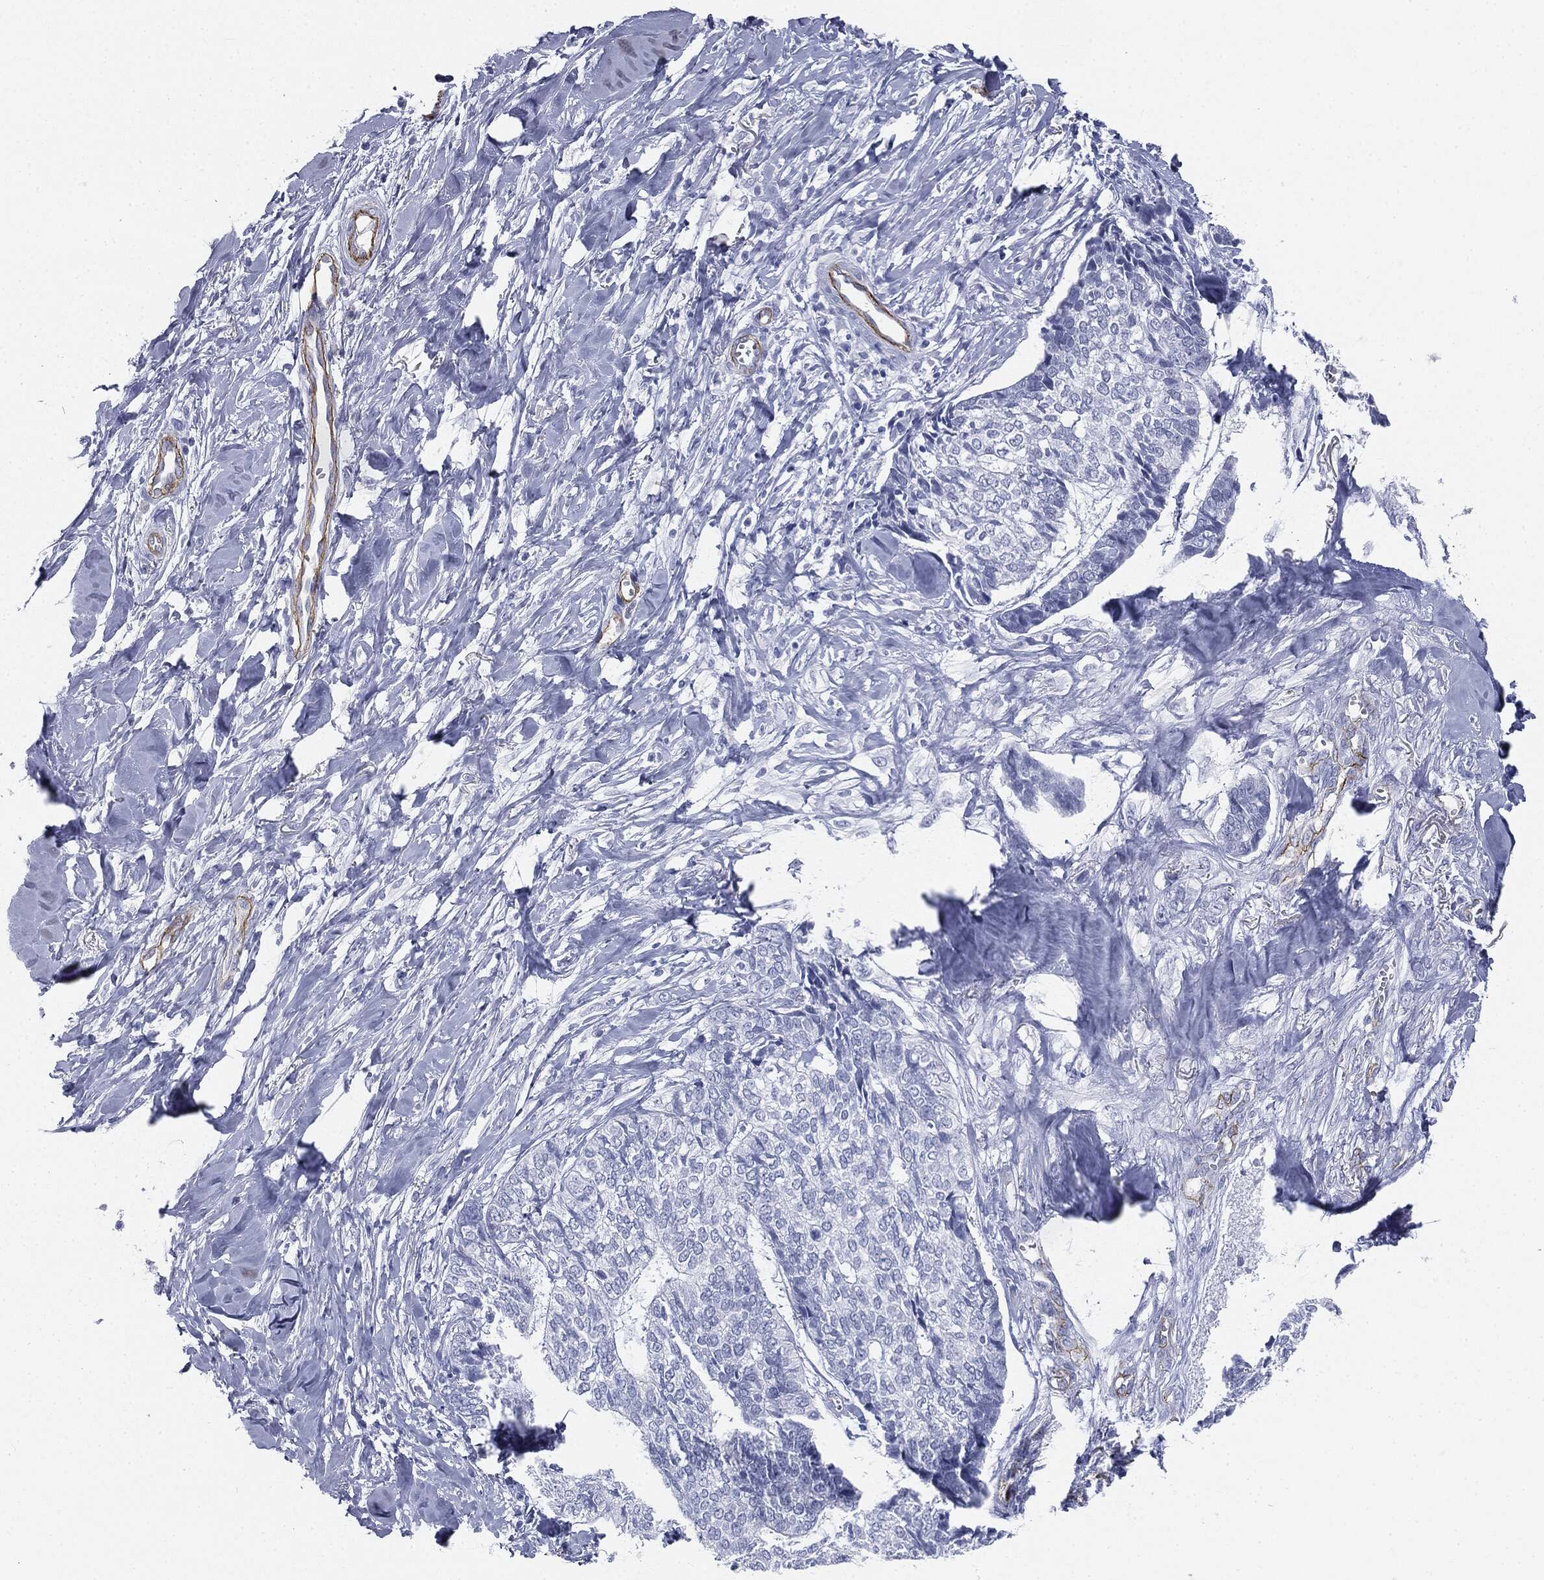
{"staining": {"intensity": "negative", "quantity": "none", "location": "none"}, "tissue": "skin cancer", "cell_type": "Tumor cells", "image_type": "cancer", "snomed": [{"axis": "morphology", "description": "Basal cell carcinoma"}, {"axis": "topography", "description": "Skin"}], "caption": "The image exhibits no significant staining in tumor cells of basal cell carcinoma (skin). (DAB immunohistochemistry, high magnification).", "gene": "MUC5AC", "patient": {"sex": "male", "age": 86}}